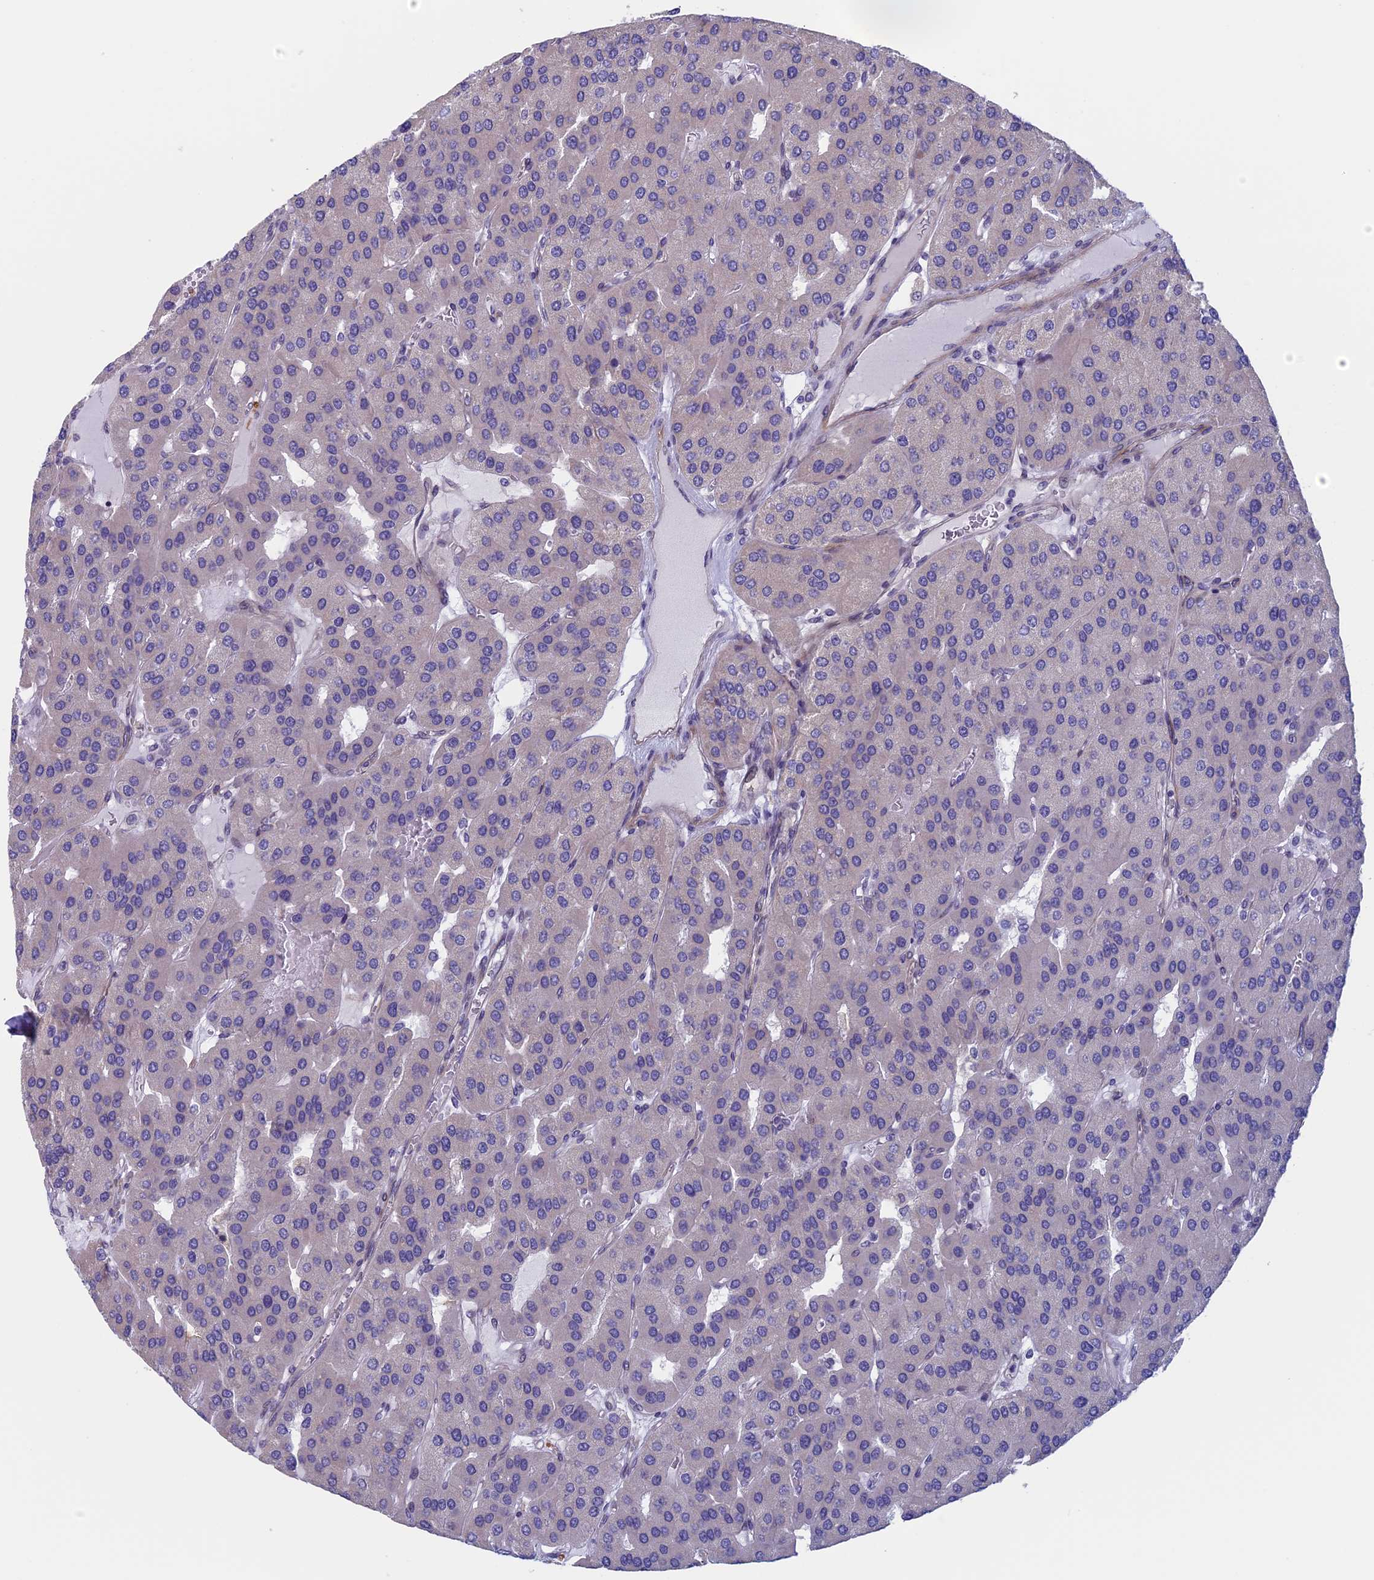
{"staining": {"intensity": "negative", "quantity": "none", "location": "none"}, "tissue": "parathyroid gland", "cell_type": "Glandular cells", "image_type": "normal", "snomed": [{"axis": "morphology", "description": "Normal tissue, NOS"}, {"axis": "morphology", "description": "Adenoma, NOS"}, {"axis": "topography", "description": "Parathyroid gland"}], "caption": "Human parathyroid gland stained for a protein using immunohistochemistry (IHC) reveals no expression in glandular cells.", "gene": "CNOT6L", "patient": {"sex": "female", "age": 86}}